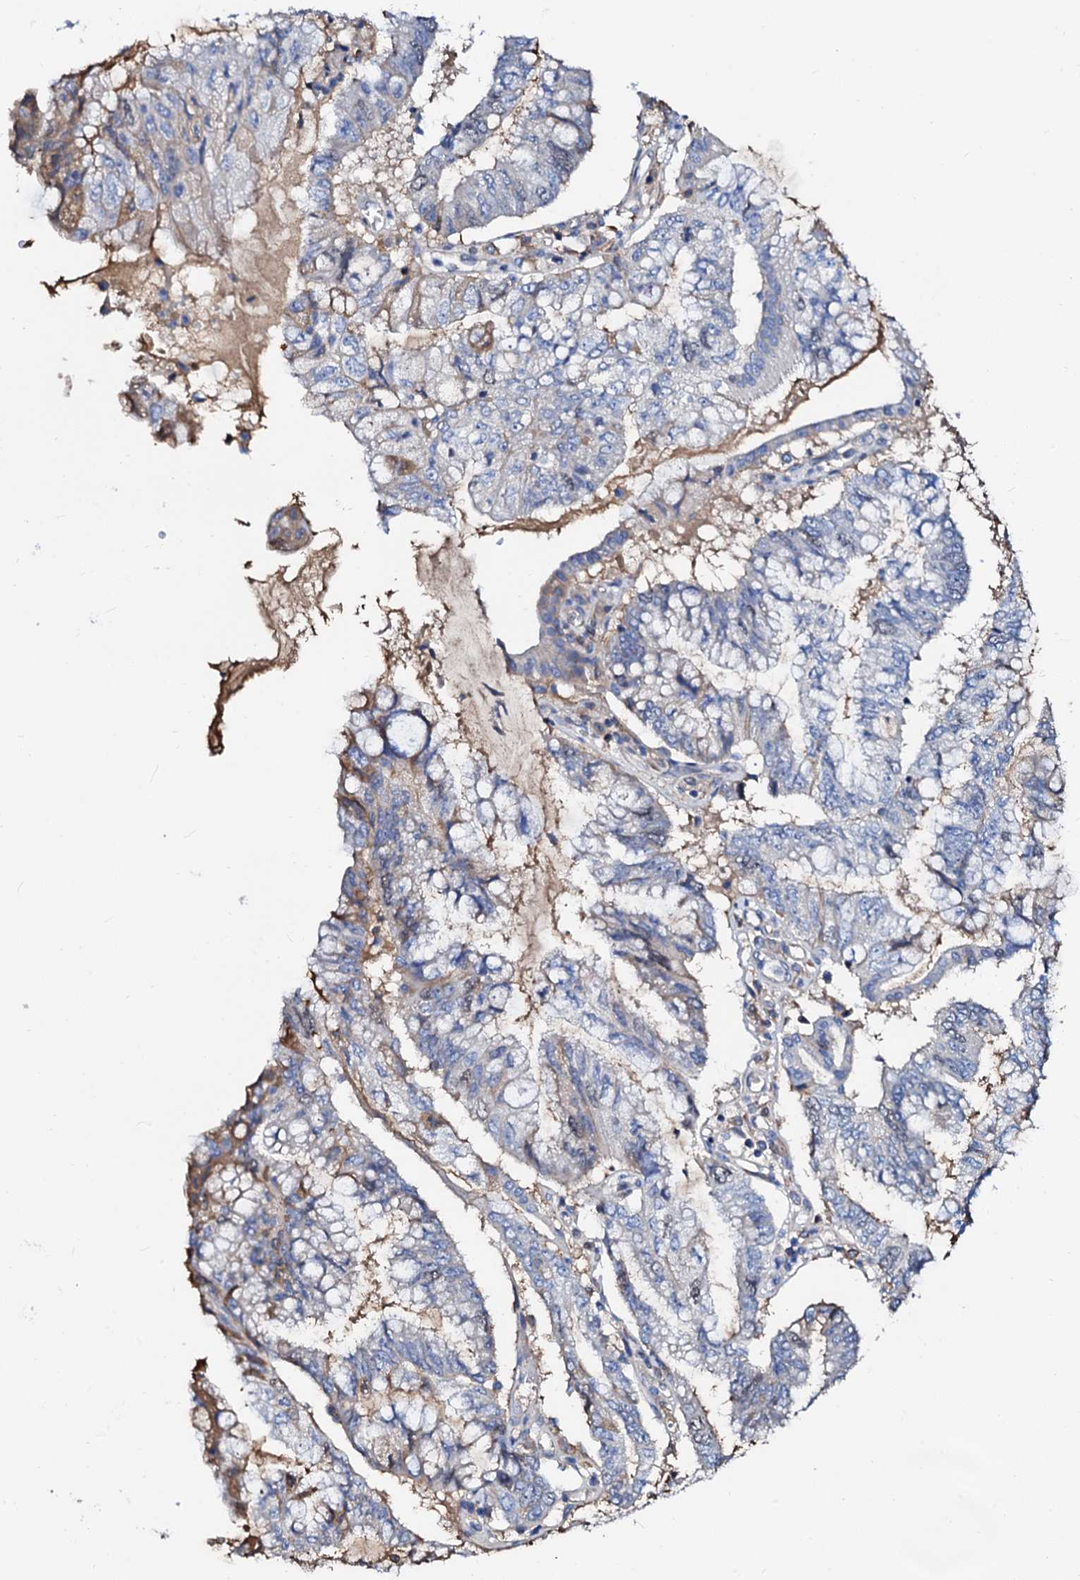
{"staining": {"intensity": "negative", "quantity": "none", "location": "none"}, "tissue": "pancreatic cancer", "cell_type": "Tumor cells", "image_type": "cancer", "snomed": [{"axis": "morphology", "description": "Adenocarcinoma, NOS"}, {"axis": "topography", "description": "Pancreas"}], "caption": "Immunohistochemical staining of adenocarcinoma (pancreatic) exhibits no significant expression in tumor cells.", "gene": "CSKMT", "patient": {"sex": "female", "age": 73}}